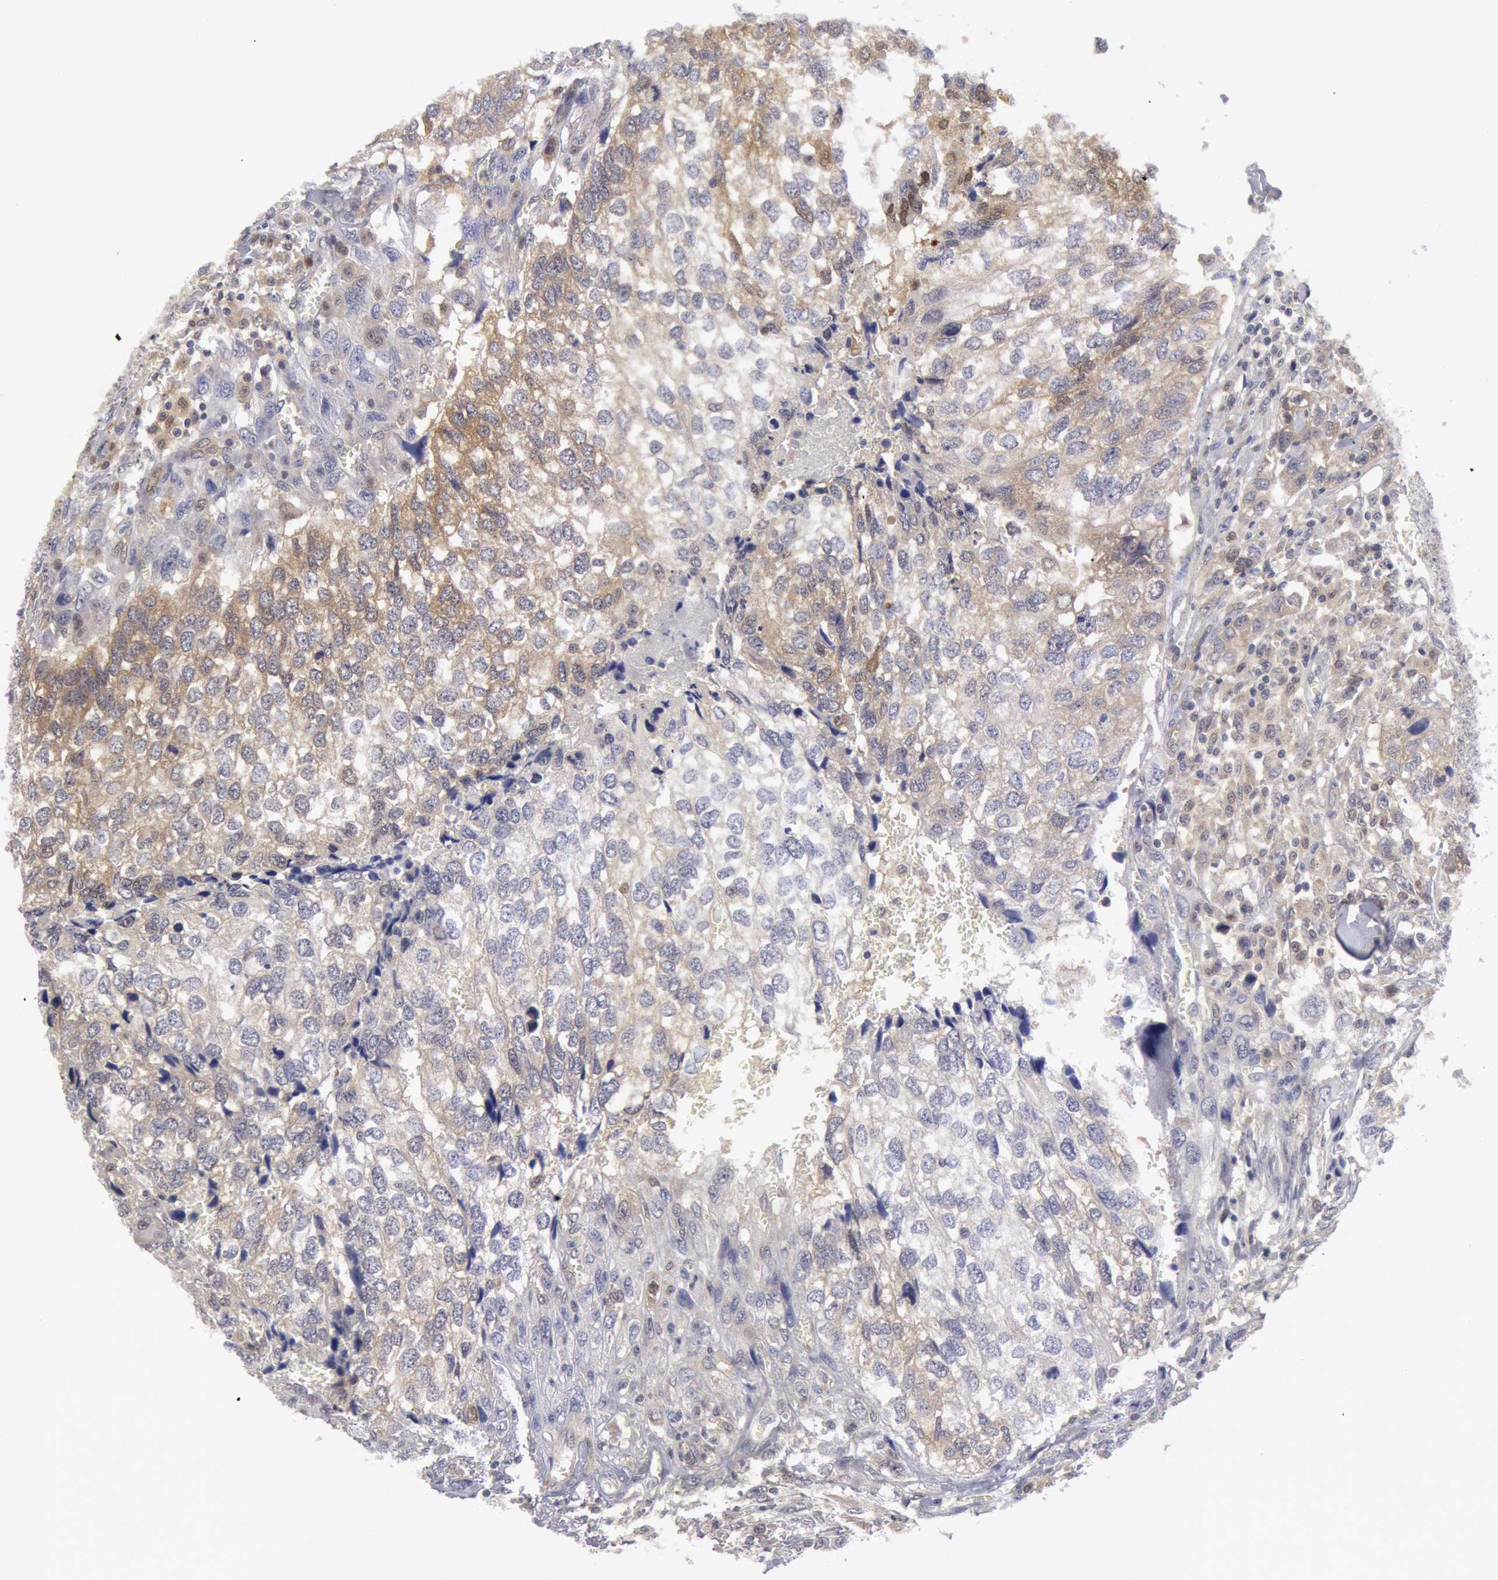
{"staining": {"intensity": "negative", "quantity": "none", "location": "none"}, "tissue": "breast cancer", "cell_type": "Tumor cells", "image_type": "cancer", "snomed": [{"axis": "morphology", "description": "Neoplasm, malignant, NOS"}, {"axis": "topography", "description": "Breast"}], "caption": "DAB (3,3'-diaminobenzidine) immunohistochemical staining of human breast malignant neoplasm exhibits no significant staining in tumor cells. (IHC, brightfield microscopy, high magnification).", "gene": "TXNRD1", "patient": {"sex": "female", "age": 50}}